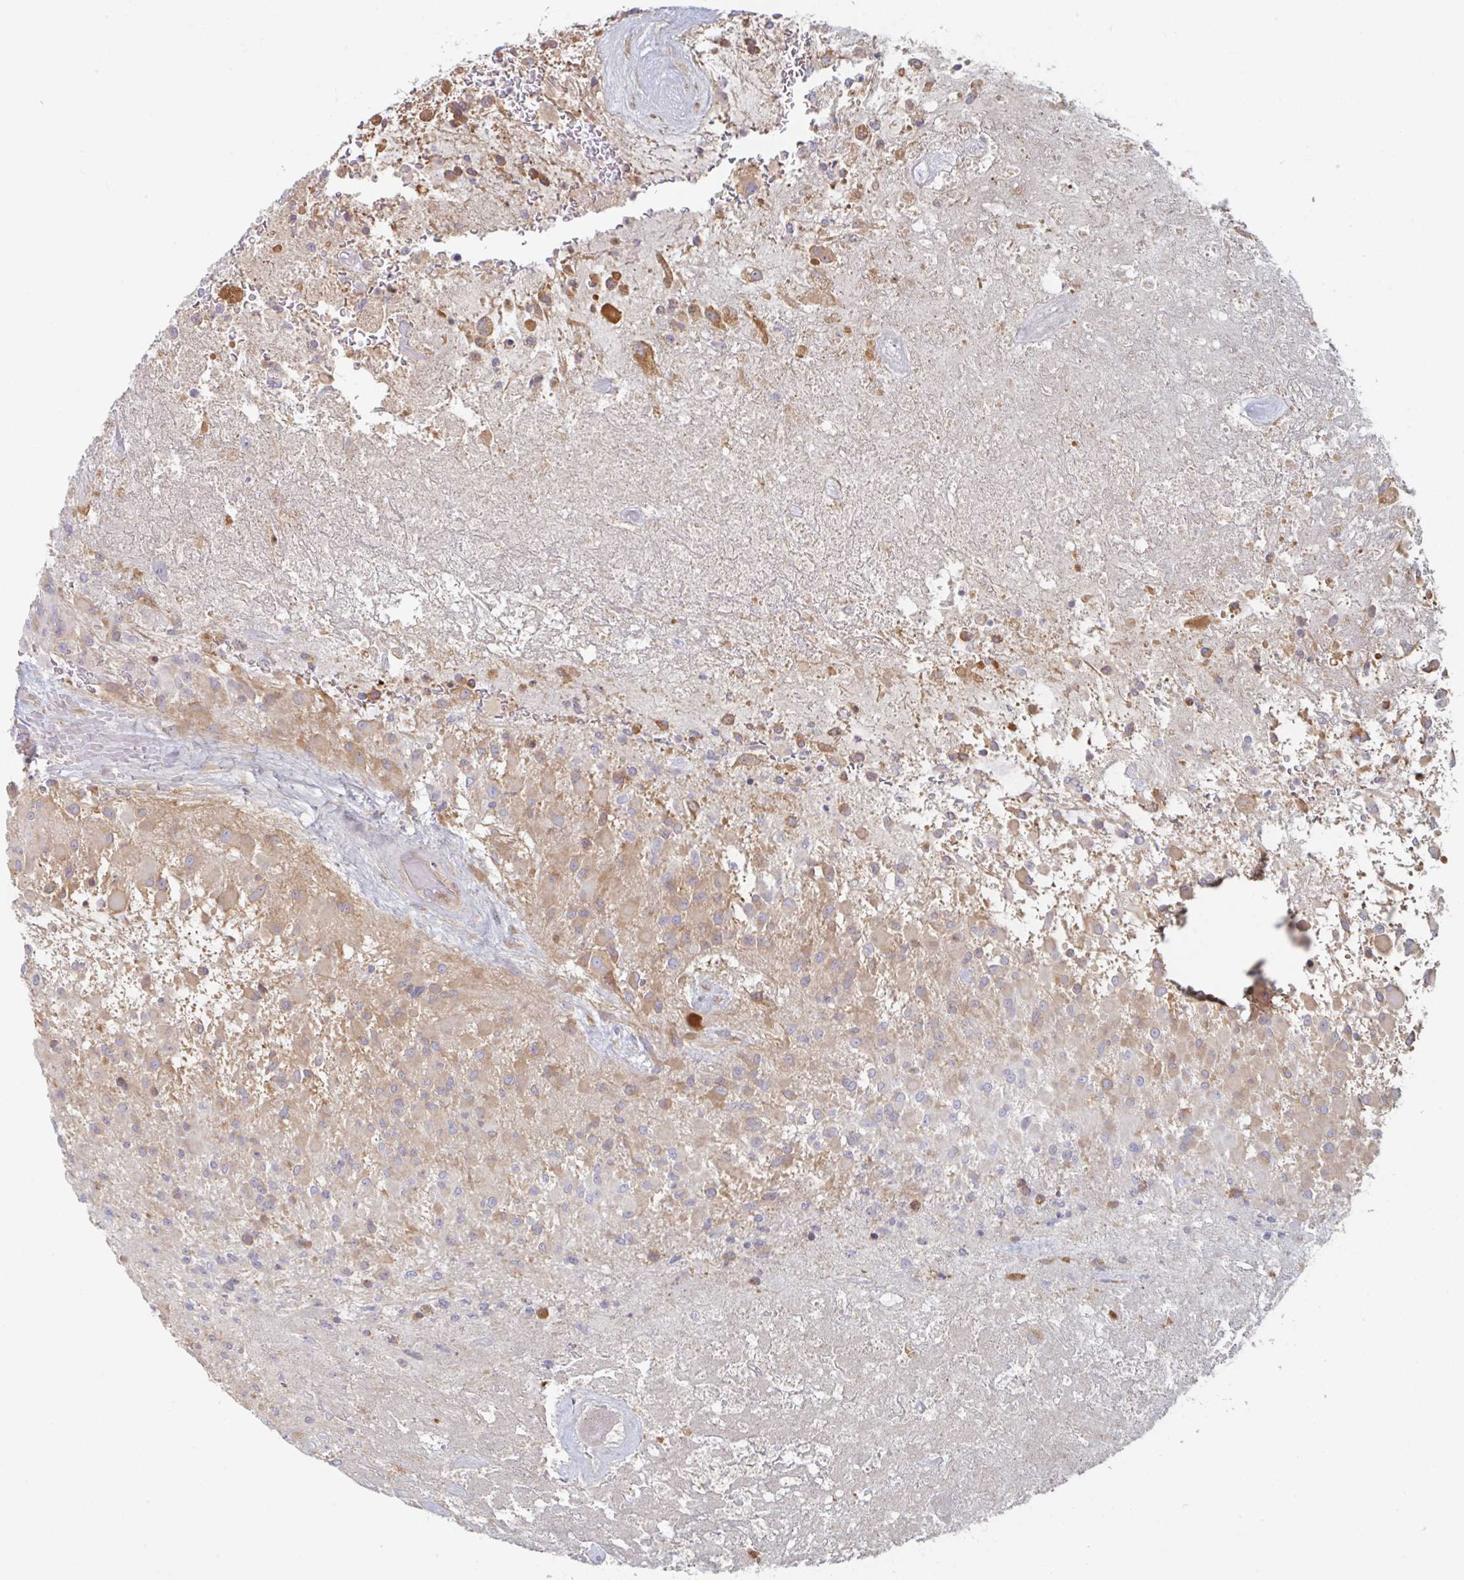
{"staining": {"intensity": "moderate", "quantity": ">75%", "location": "cytoplasmic/membranous"}, "tissue": "glioma", "cell_type": "Tumor cells", "image_type": "cancer", "snomed": [{"axis": "morphology", "description": "Glioma, malignant, High grade"}, {"axis": "topography", "description": "Brain"}], "caption": "The histopathology image demonstrates immunohistochemical staining of malignant glioma (high-grade). There is moderate cytoplasmic/membranous staining is seen in approximately >75% of tumor cells. (DAB (3,3'-diaminobenzidine) = brown stain, brightfield microscopy at high magnification).", "gene": "AMPD2", "patient": {"sex": "female", "age": 67}}